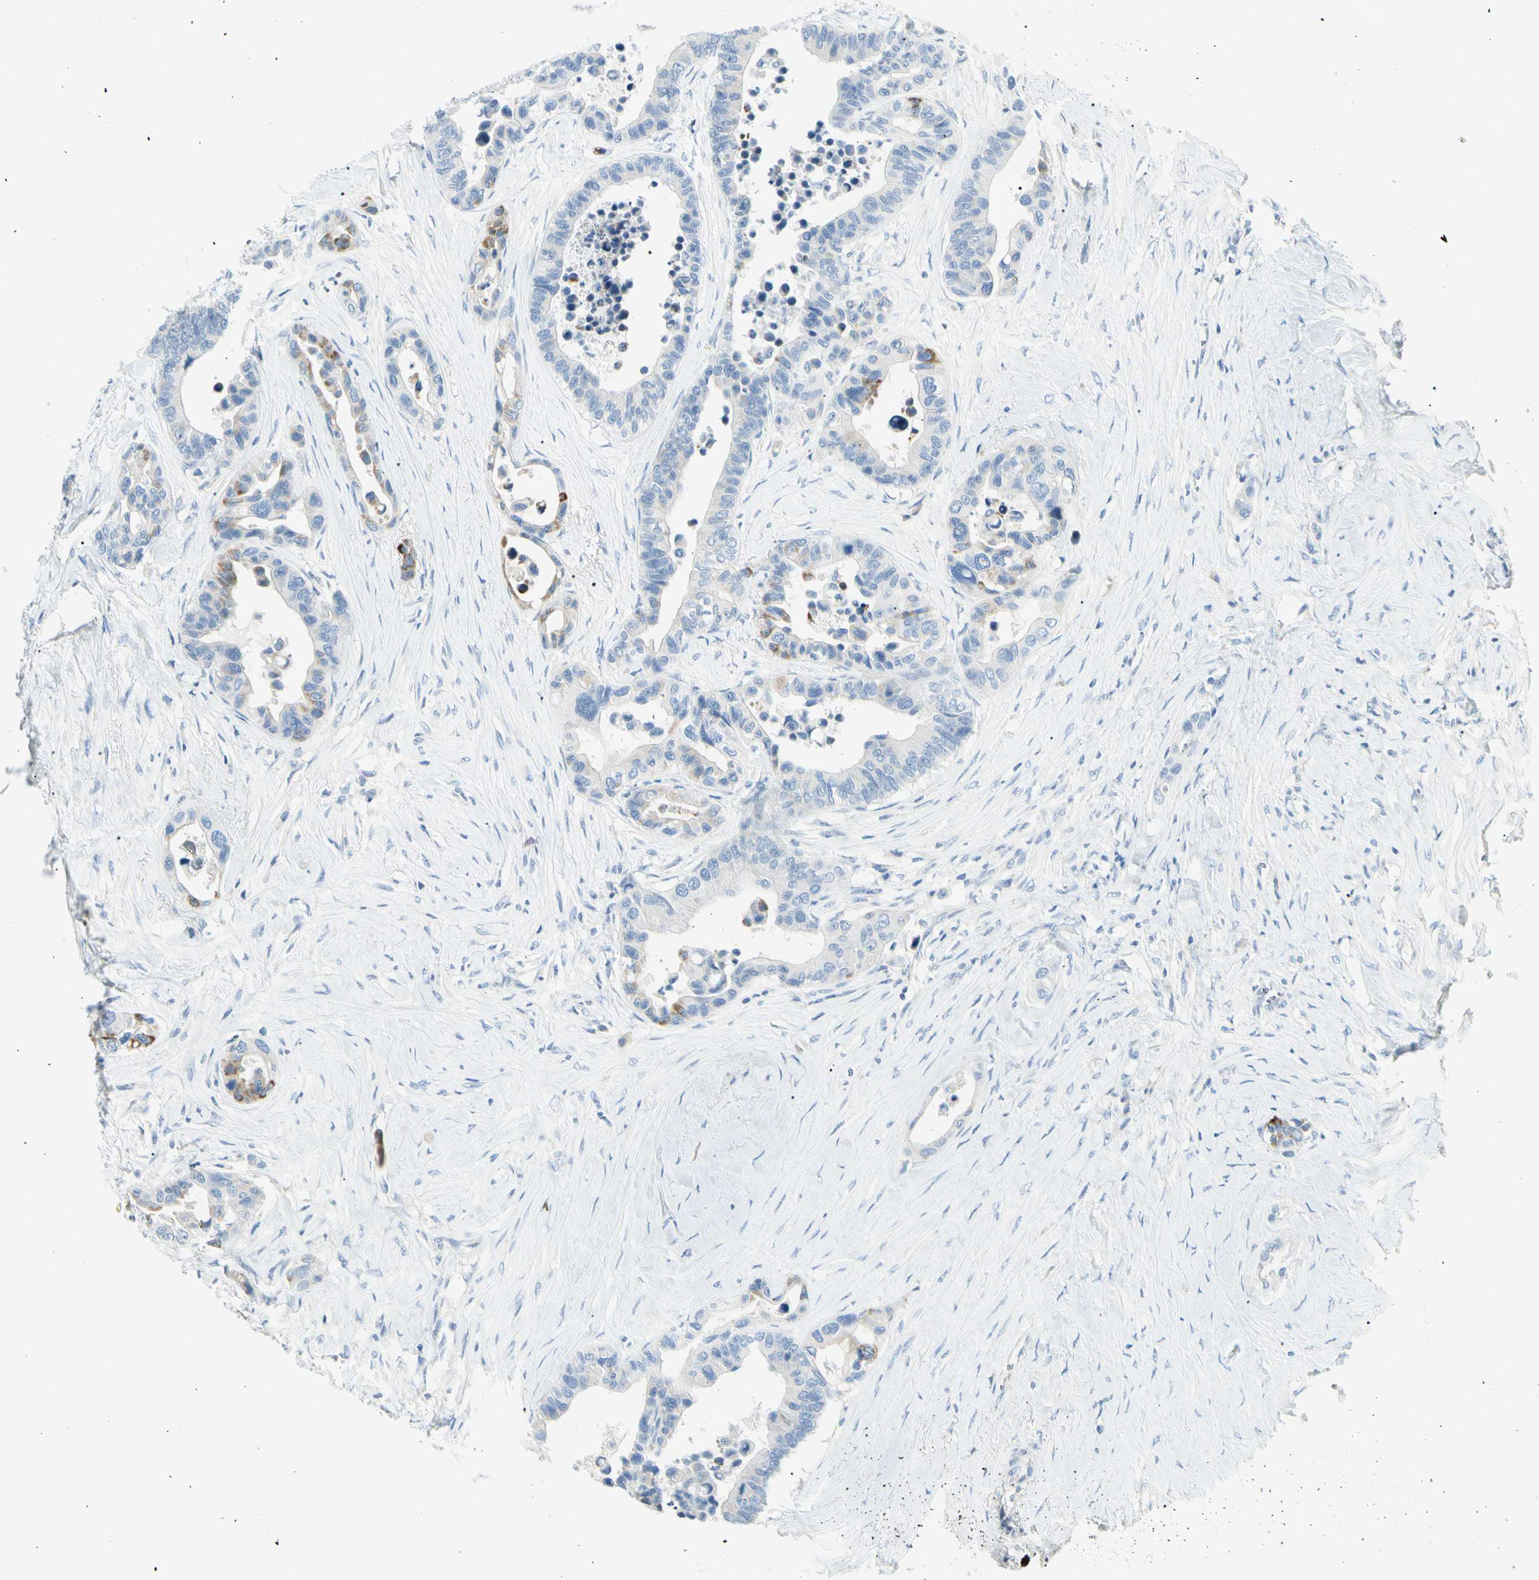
{"staining": {"intensity": "negative", "quantity": "none", "location": "none"}, "tissue": "colorectal cancer", "cell_type": "Tumor cells", "image_type": "cancer", "snomed": [{"axis": "morphology", "description": "Normal tissue, NOS"}, {"axis": "morphology", "description": "Adenocarcinoma, NOS"}, {"axis": "topography", "description": "Colon"}], "caption": "Immunohistochemistry (IHC) image of neoplastic tissue: human colorectal cancer (adenocarcinoma) stained with DAB reveals no significant protein expression in tumor cells. The staining is performed using DAB (3,3'-diaminobenzidine) brown chromogen with nuclei counter-stained in using hematoxylin.", "gene": "SLC6A15", "patient": {"sex": "male", "age": 82}}